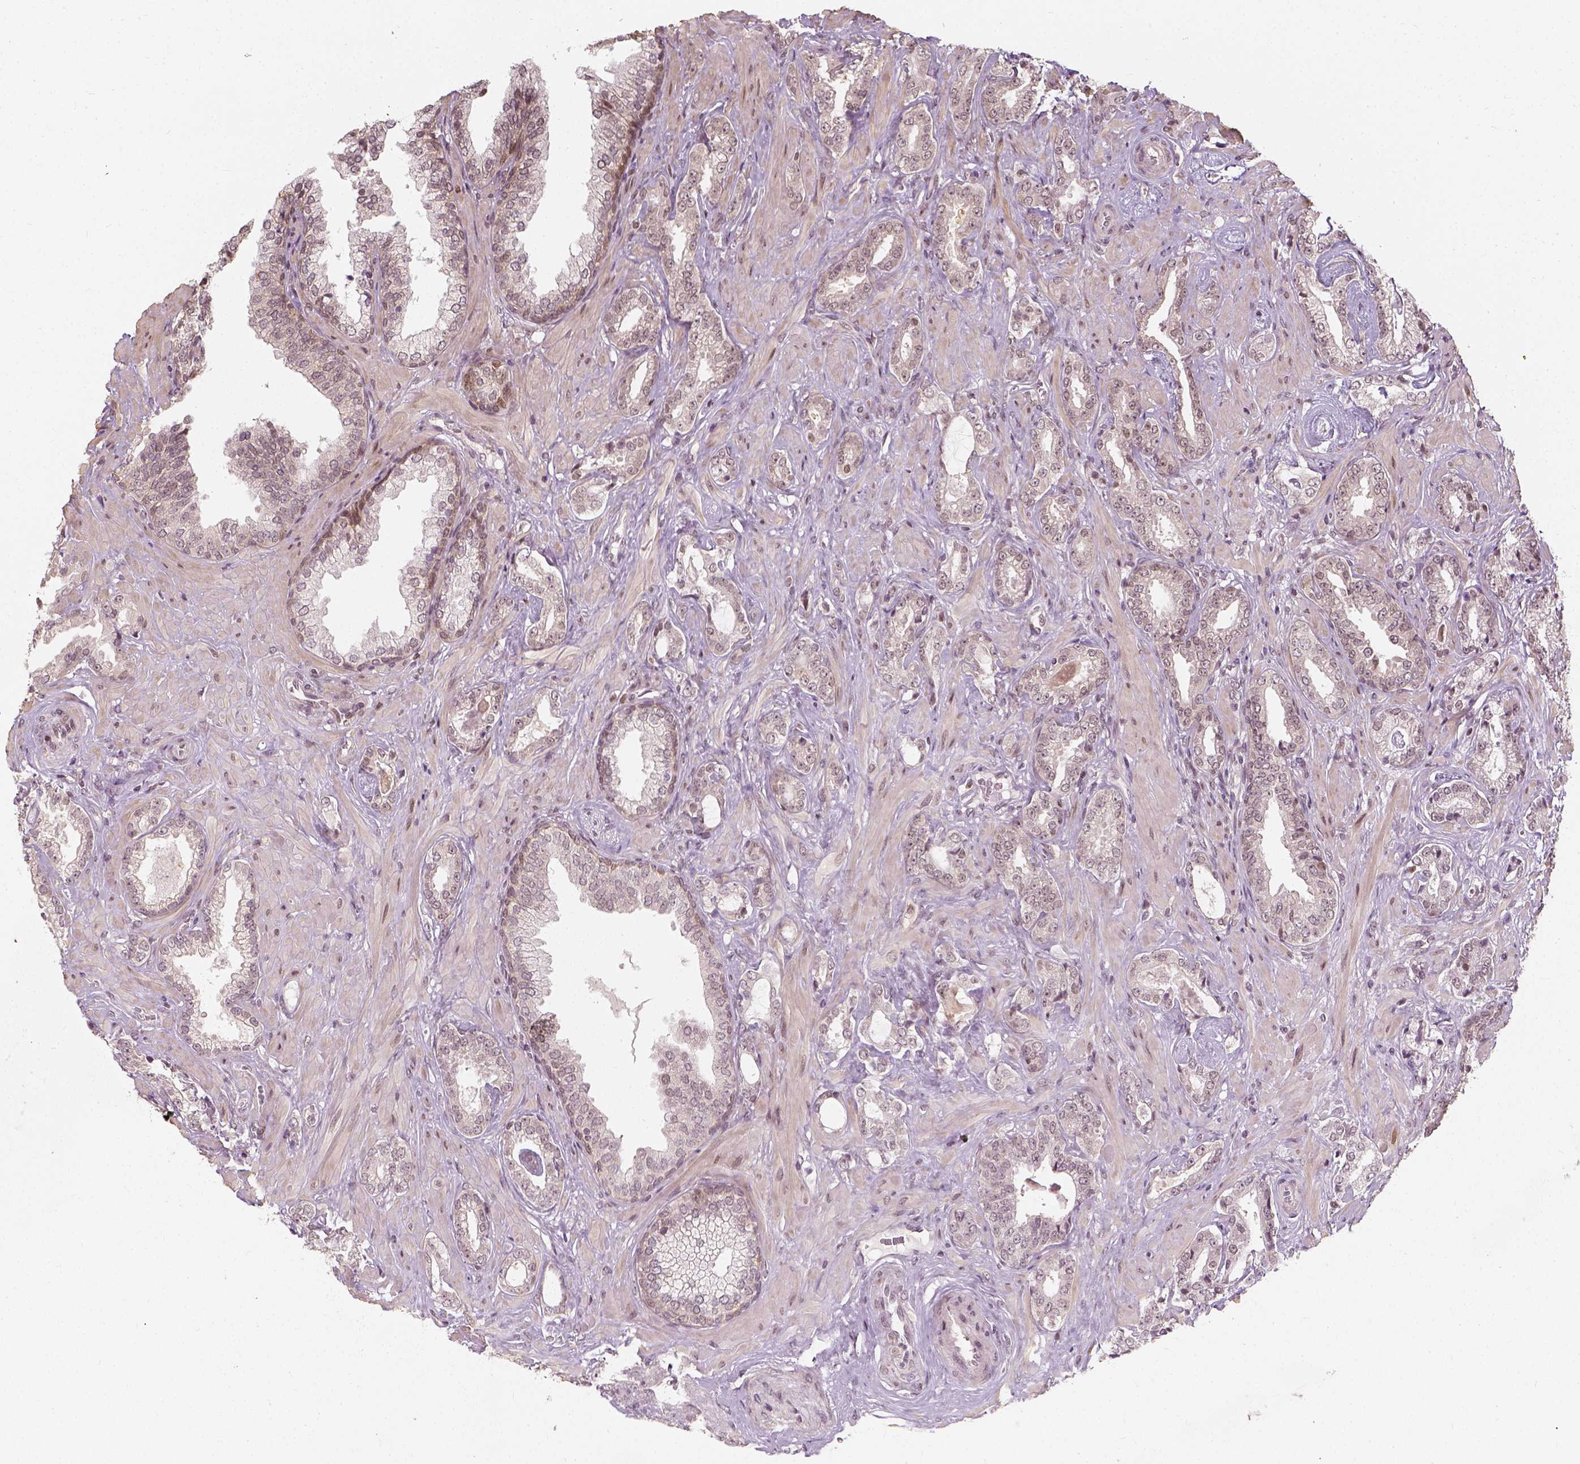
{"staining": {"intensity": "negative", "quantity": "none", "location": "none"}, "tissue": "prostate cancer", "cell_type": "Tumor cells", "image_type": "cancer", "snomed": [{"axis": "morphology", "description": "Adenocarcinoma, Low grade"}, {"axis": "topography", "description": "Prostate"}], "caption": "Immunohistochemistry (IHC) micrograph of human prostate cancer stained for a protein (brown), which shows no positivity in tumor cells.", "gene": "ZMAT3", "patient": {"sex": "male", "age": 61}}